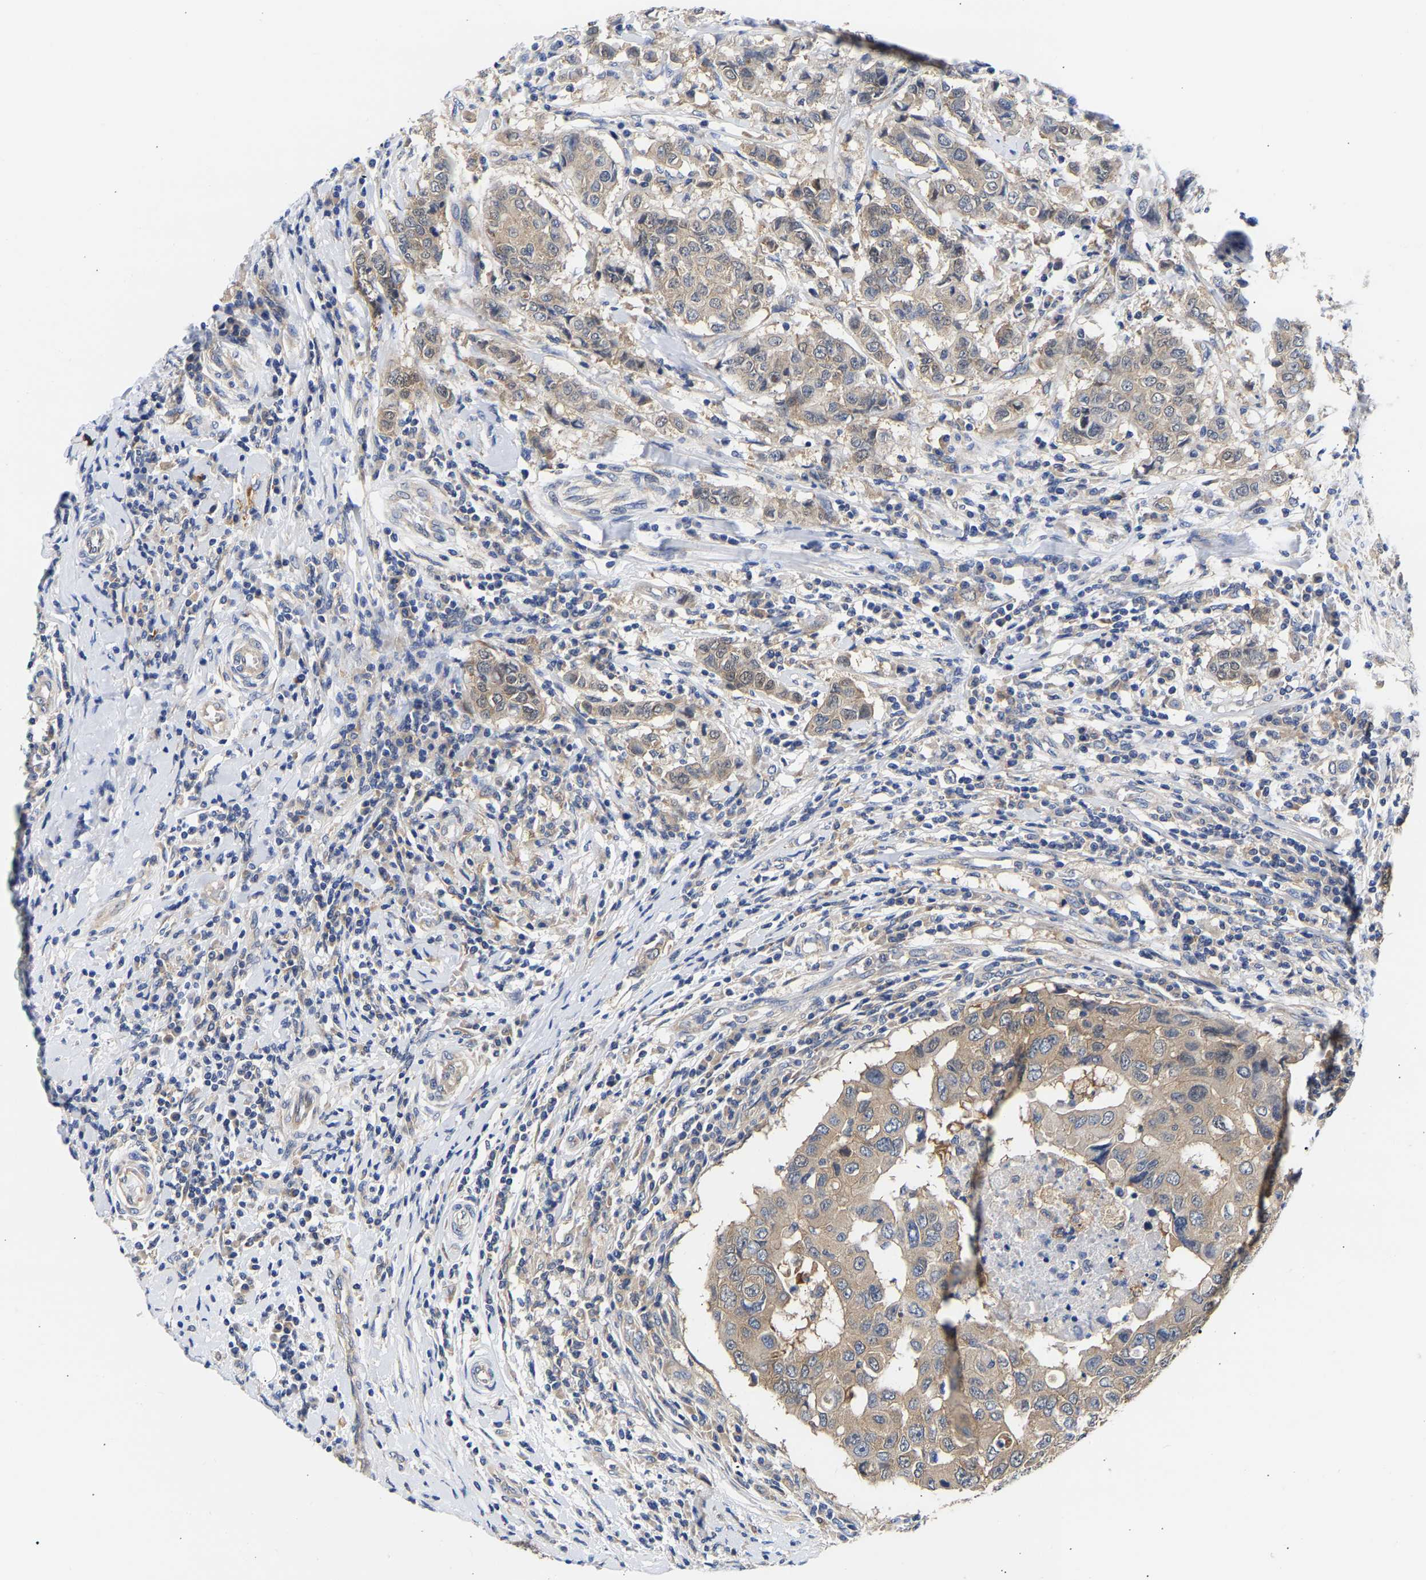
{"staining": {"intensity": "weak", "quantity": ">75%", "location": "cytoplasmic/membranous"}, "tissue": "breast cancer", "cell_type": "Tumor cells", "image_type": "cancer", "snomed": [{"axis": "morphology", "description": "Duct carcinoma"}, {"axis": "topography", "description": "Breast"}], "caption": "Human breast cancer stained with a protein marker shows weak staining in tumor cells.", "gene": "CCDC6", "patient": {"sex": "female", "age": 27}}